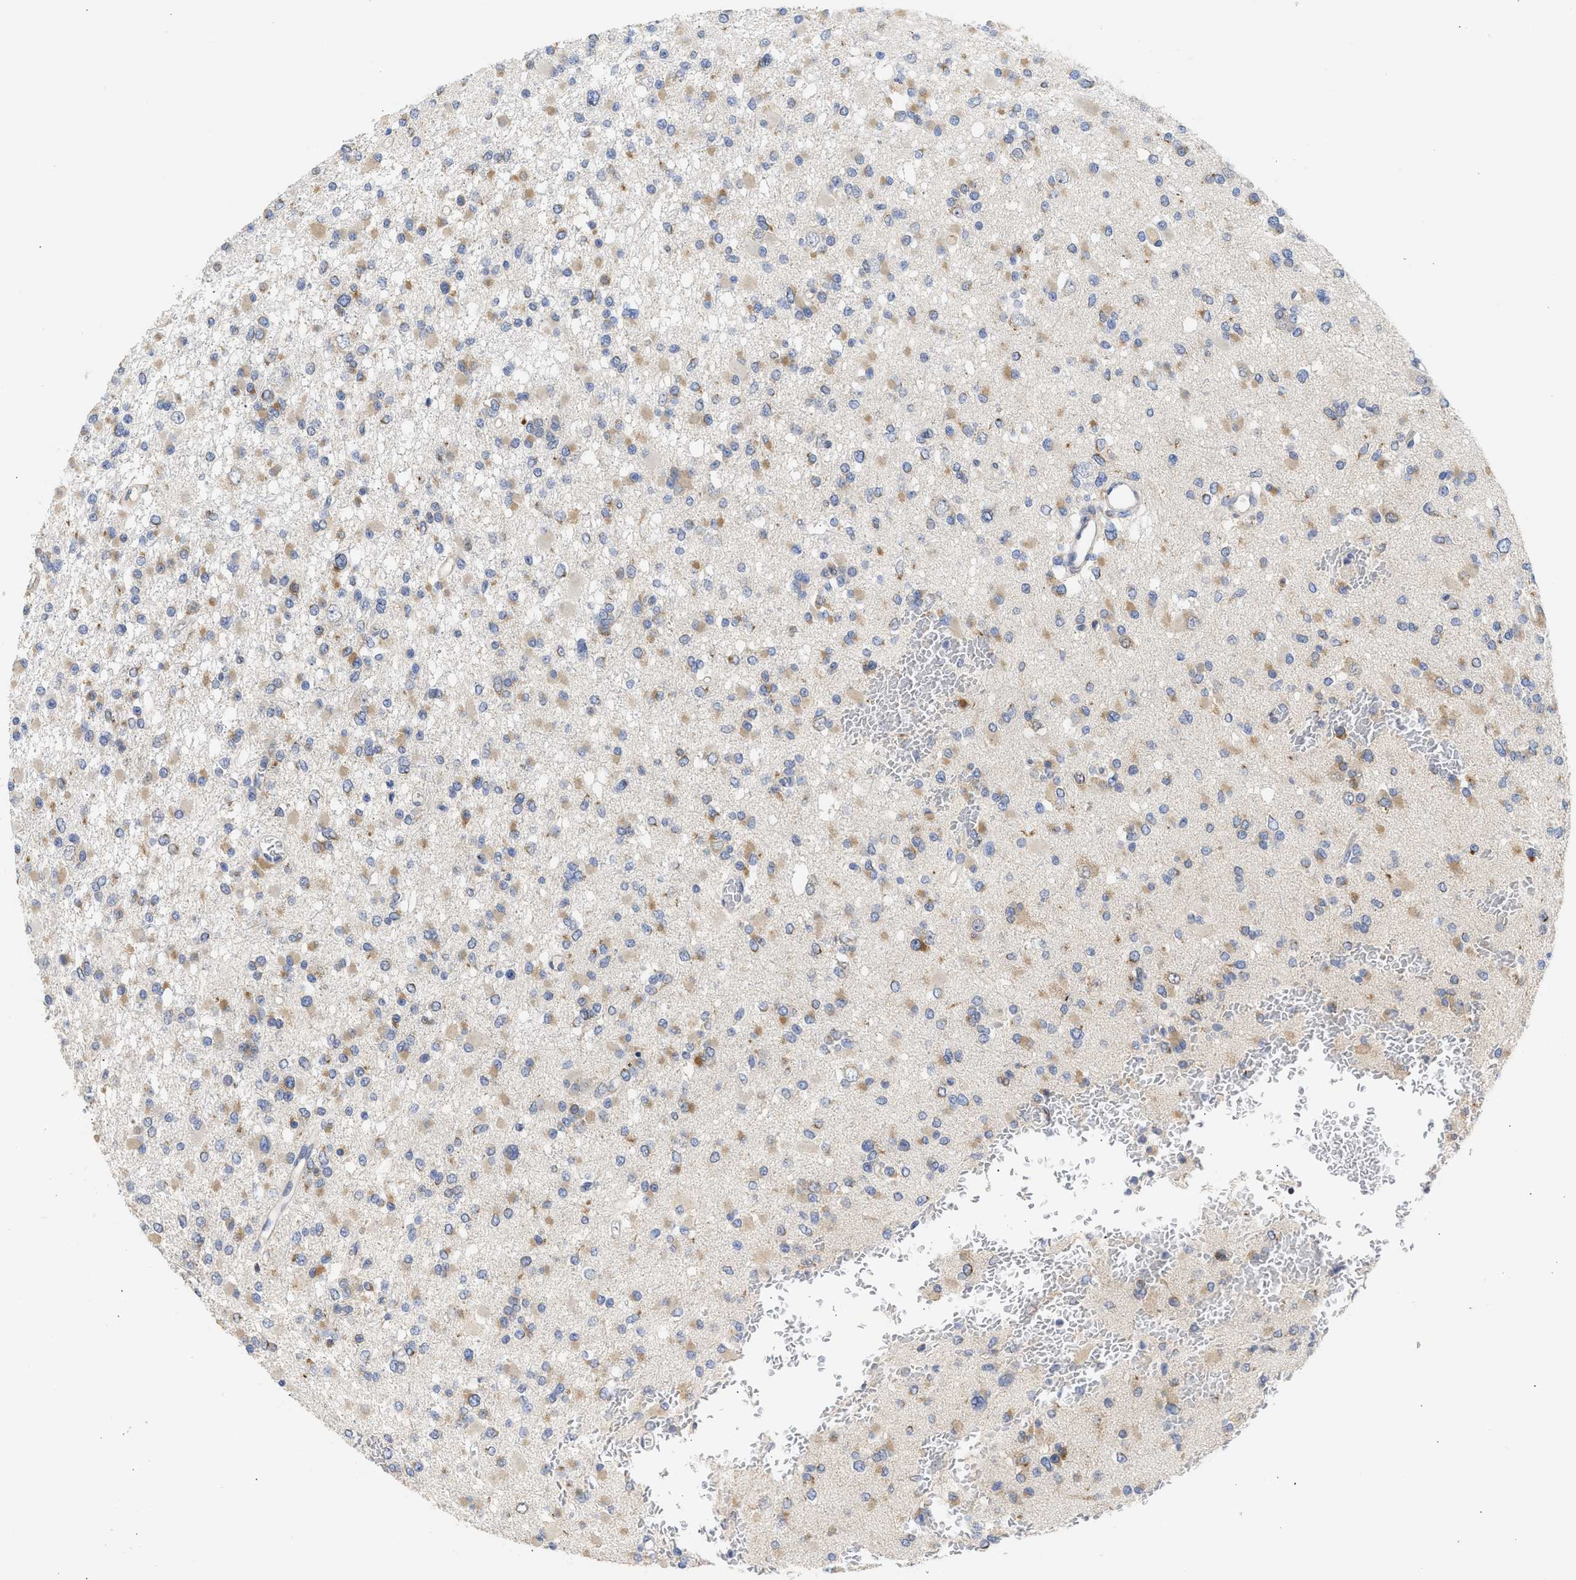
{"staining": {"intensity": "weak", "quantity": ">75%", "location": "cytoplasmic/membranous"}, "tissue": "glioma", "cell_type": "Tumor cells", "image_type": "cancer", "snomed": [{"axis": "morphology", "description": "Glioma, malignant, Low grade"}, {"axis": "topography", "description": "Brain"}], "caption": "Protein expression analysis of malignant glioma (low-grade) shows weak cytoplasmic/membranous staining in approximately >75% of tumor cells. Using DAB (3,3'-diaminobenzidine) (brown) and hematoxylin (blue) stains, captured at high magnification using brightfield microscopy.", "gene": "TMED1", "patient": {"sex": "female", "age": 22}}